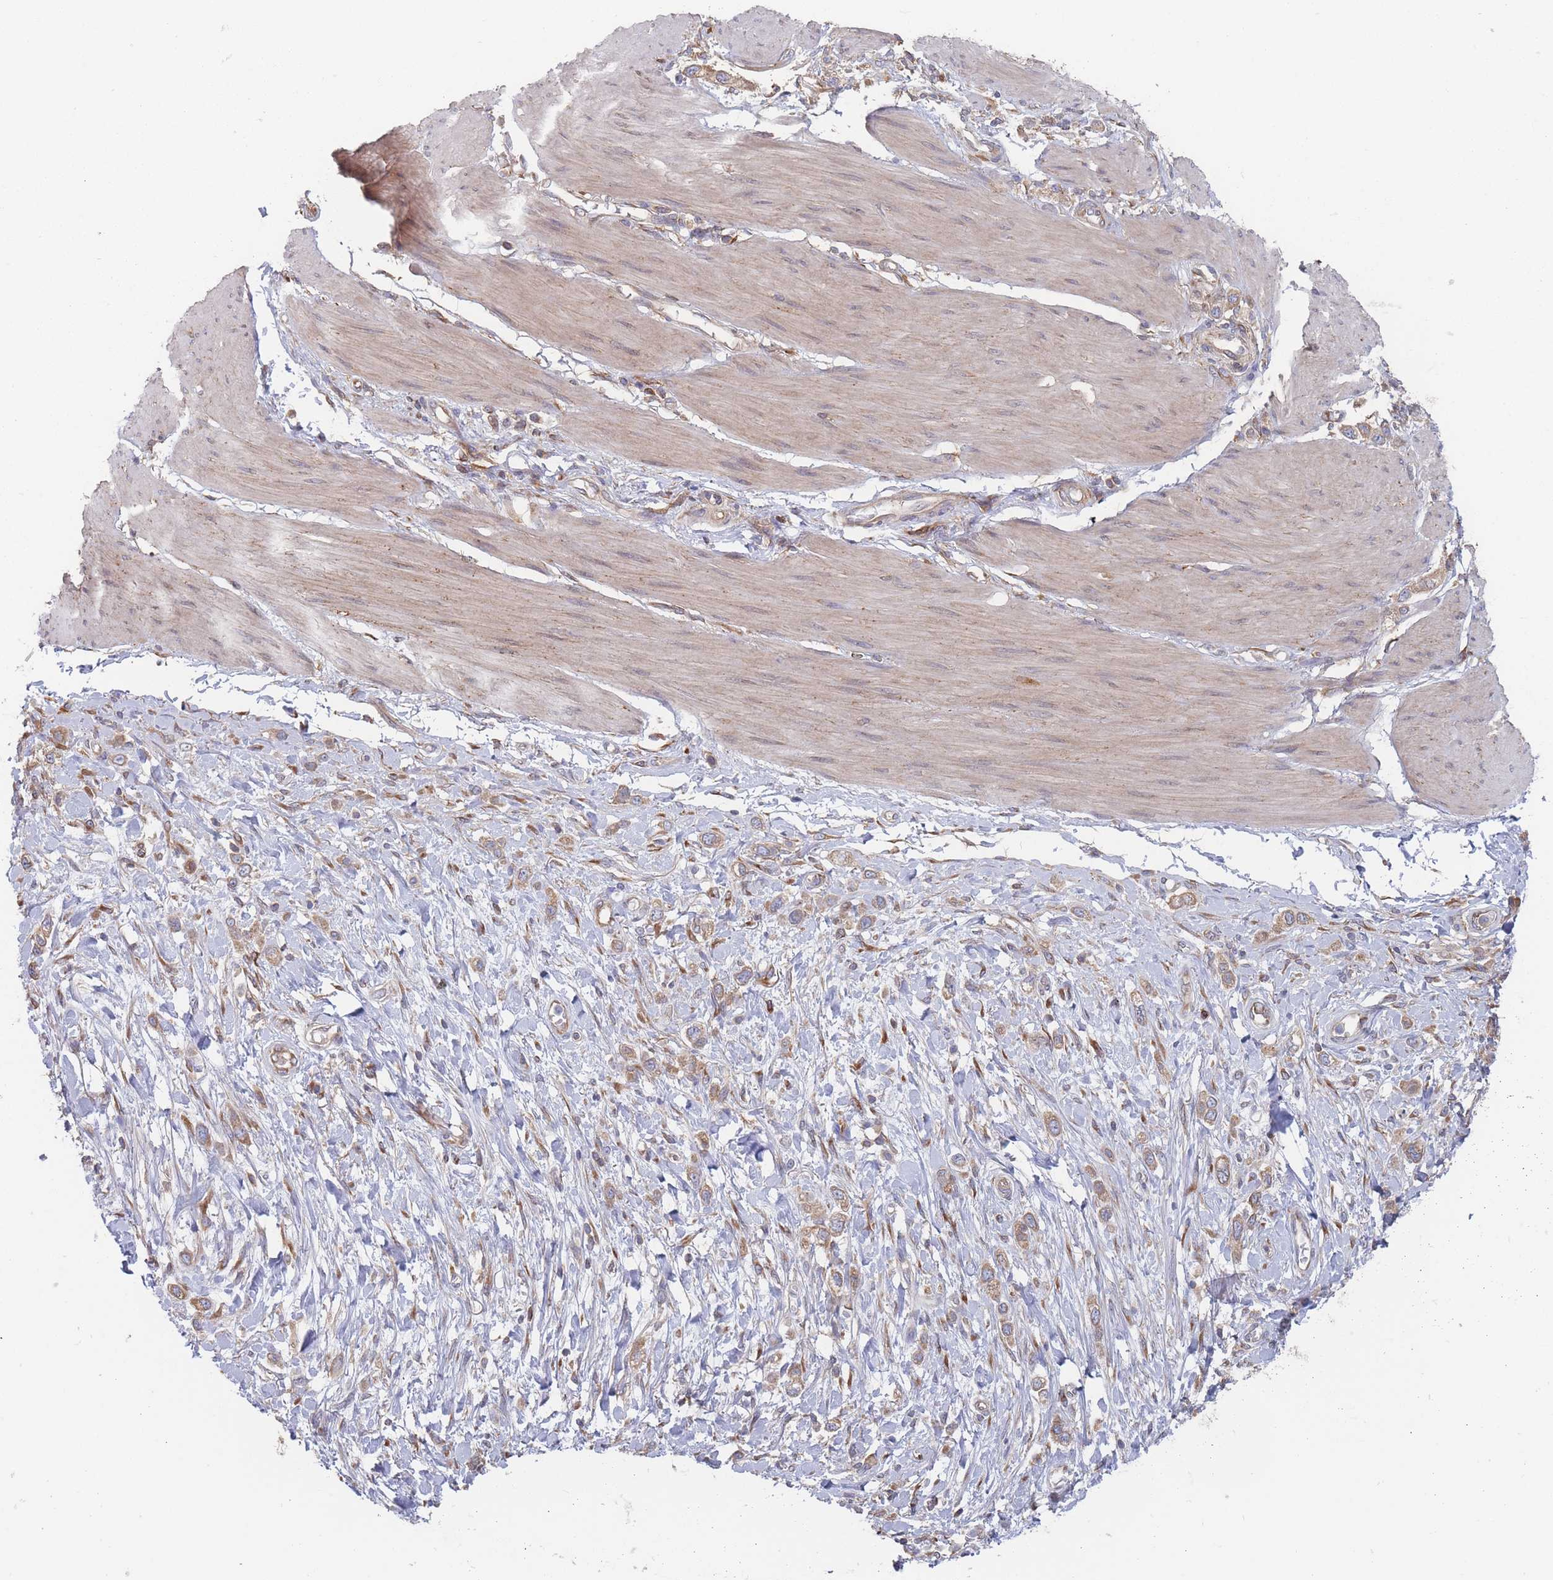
{"staining": {"intensity": "moderate", "quantity": ">75%", "location": "cytoplasmic/membranous"}, "tissue": "stomach cancer", "cell_type": "Tumor cells", "image_type": "cancer", "snomed": [{"axis": "morphology", "description": "Adenocarcinoma, NOS"}, {"axis": "topography", "description": "Stomach"}], "caption": "Immunohistochemical staining of adenocarcinoma (stomach) shows moderate cytoplasmic/membranous protein positivity in approximately >75% of tumor cells.", "gene": "KDSR", "patient": {"sex": "female", "age": 65}}